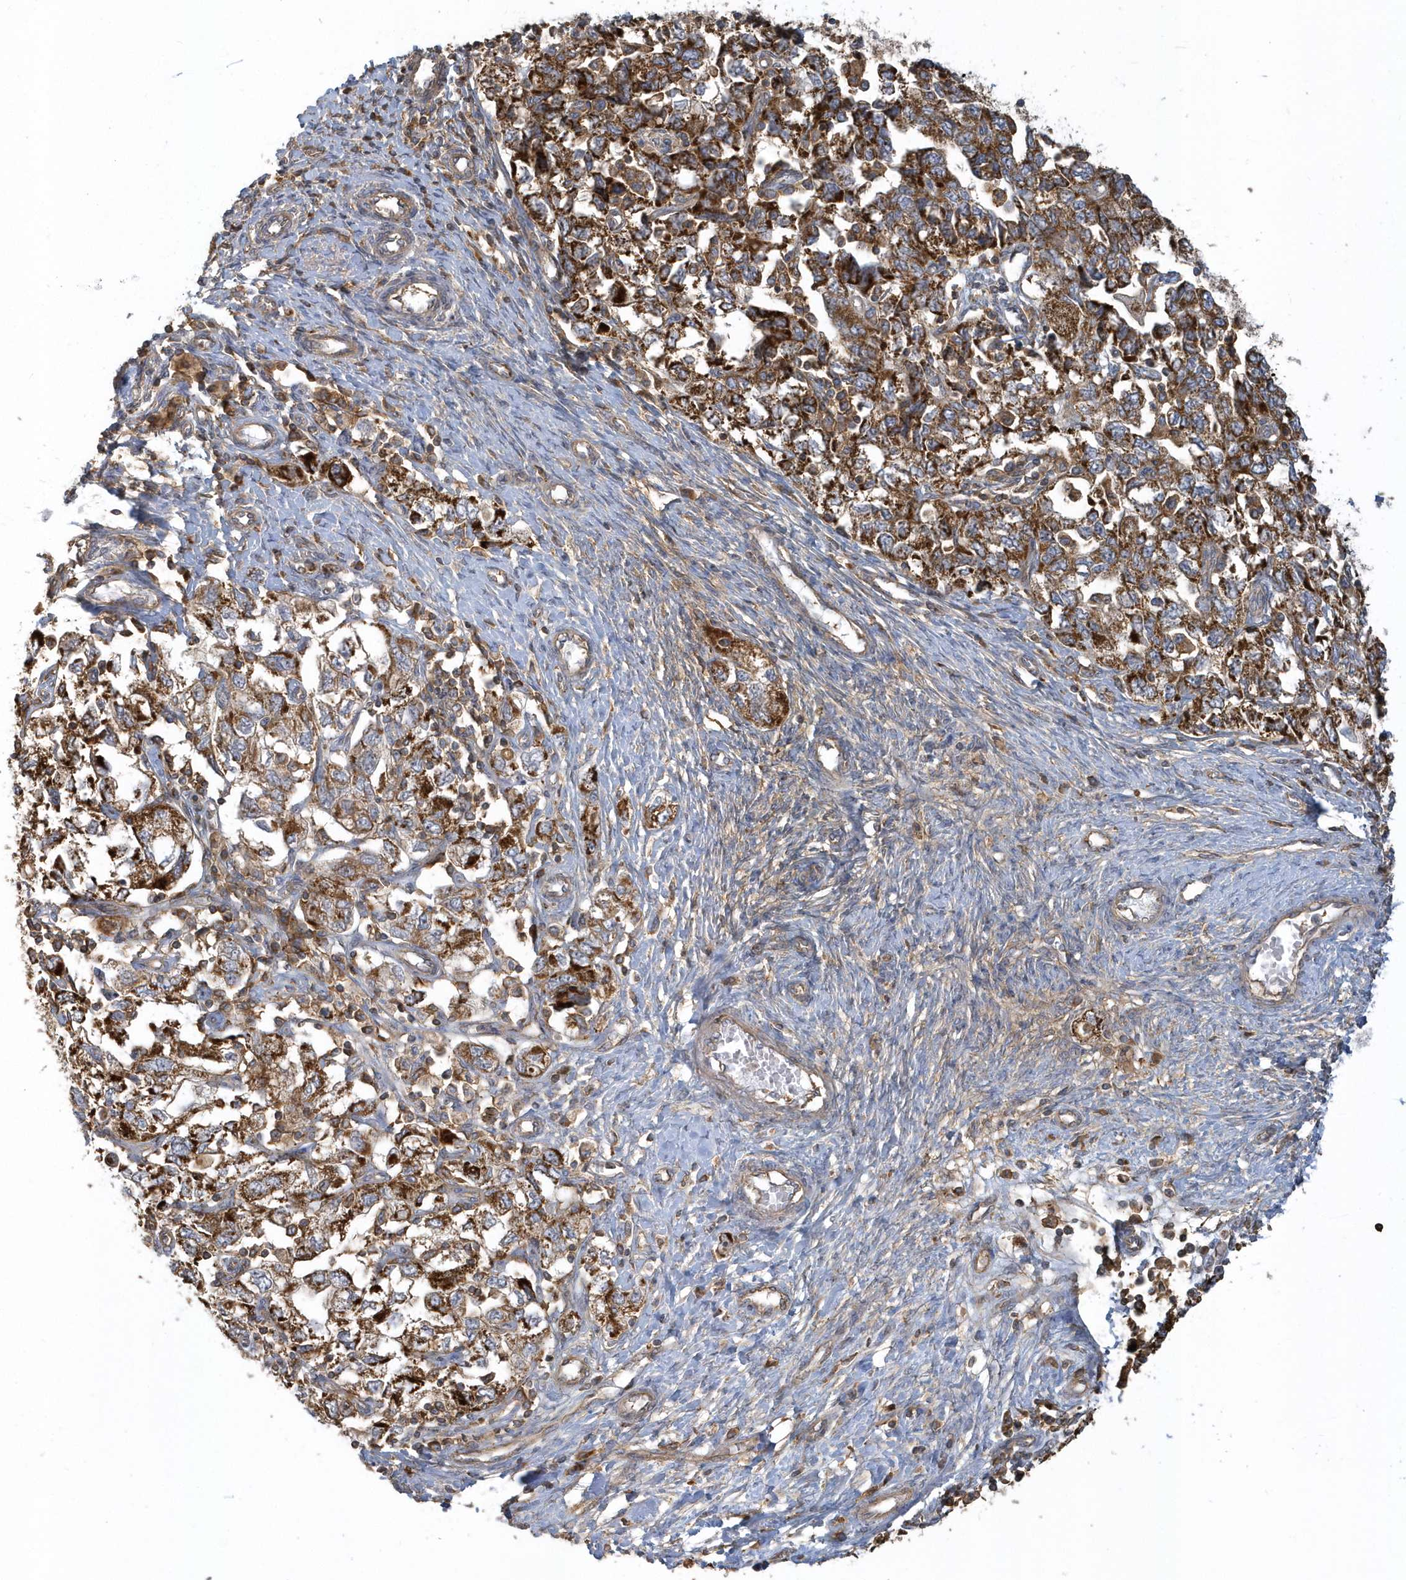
{"staining": {"intensity": "strong", "quantity": ">75%", "location": "cytoplasmic/membranous"}, "tissue": "ovarian cancer", "cell_type": "Tumor cells", "image_type": "cancer", "snomed": [{"axis": "morphology", "description": "Carcinoma, NOS"}, {"axis": "morphology", "description": "Cystadenocarcinoma, serous, NOS"}, {"axis": "topography", "description": "Ovary"}], "caption": "Protein expression analysis of ovarian cancer (serous cystadenocarcinoma) demonstrates strong cytoplasmic/membranous positivity in approximately >75% of tumor cells. The staining is performed using DAB brown chromogen to label protein expression. The nuclei are counter-stained blue using hematoxylin.", "gene": "TRAIP", "patient": {"sex": "female", "age": 69}}